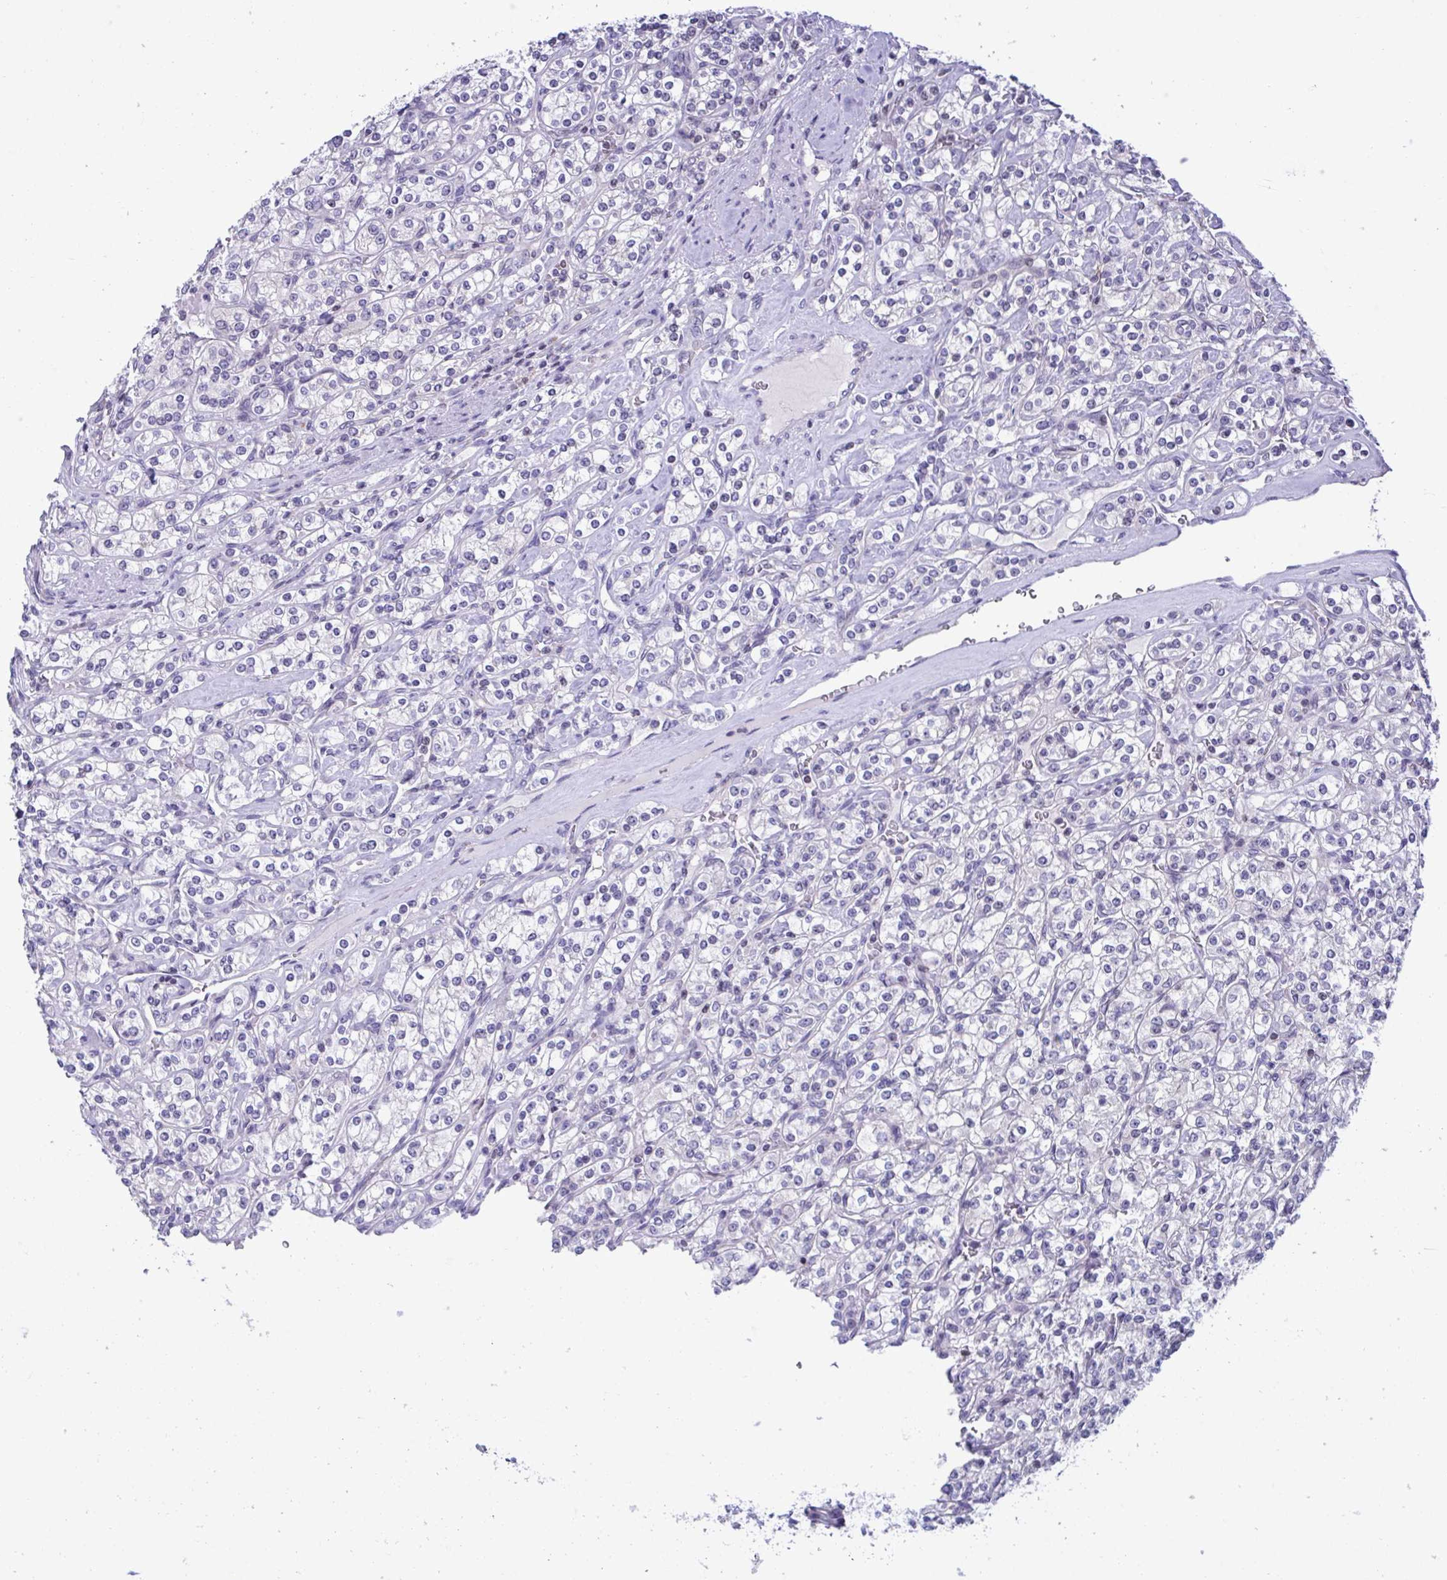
{"staining": {"intensity": "negative", "quantity": "none", "location": "none"}, "tissue": "renal cancer", "cell_type": "Tumor cells", "image_type": "cancer", "snomed": [{"axis": "morphology", "description": "Adenocarcinoma, NOS"}, {"axis": "topography", "description": "Kidney"}], "caption": "Renal adenocarcinoma was stained to show a protein in brown. There is no significant positivity in tumor cells.", "gene": "SNX11", "patient": {"sex": "male", "age": 77}}